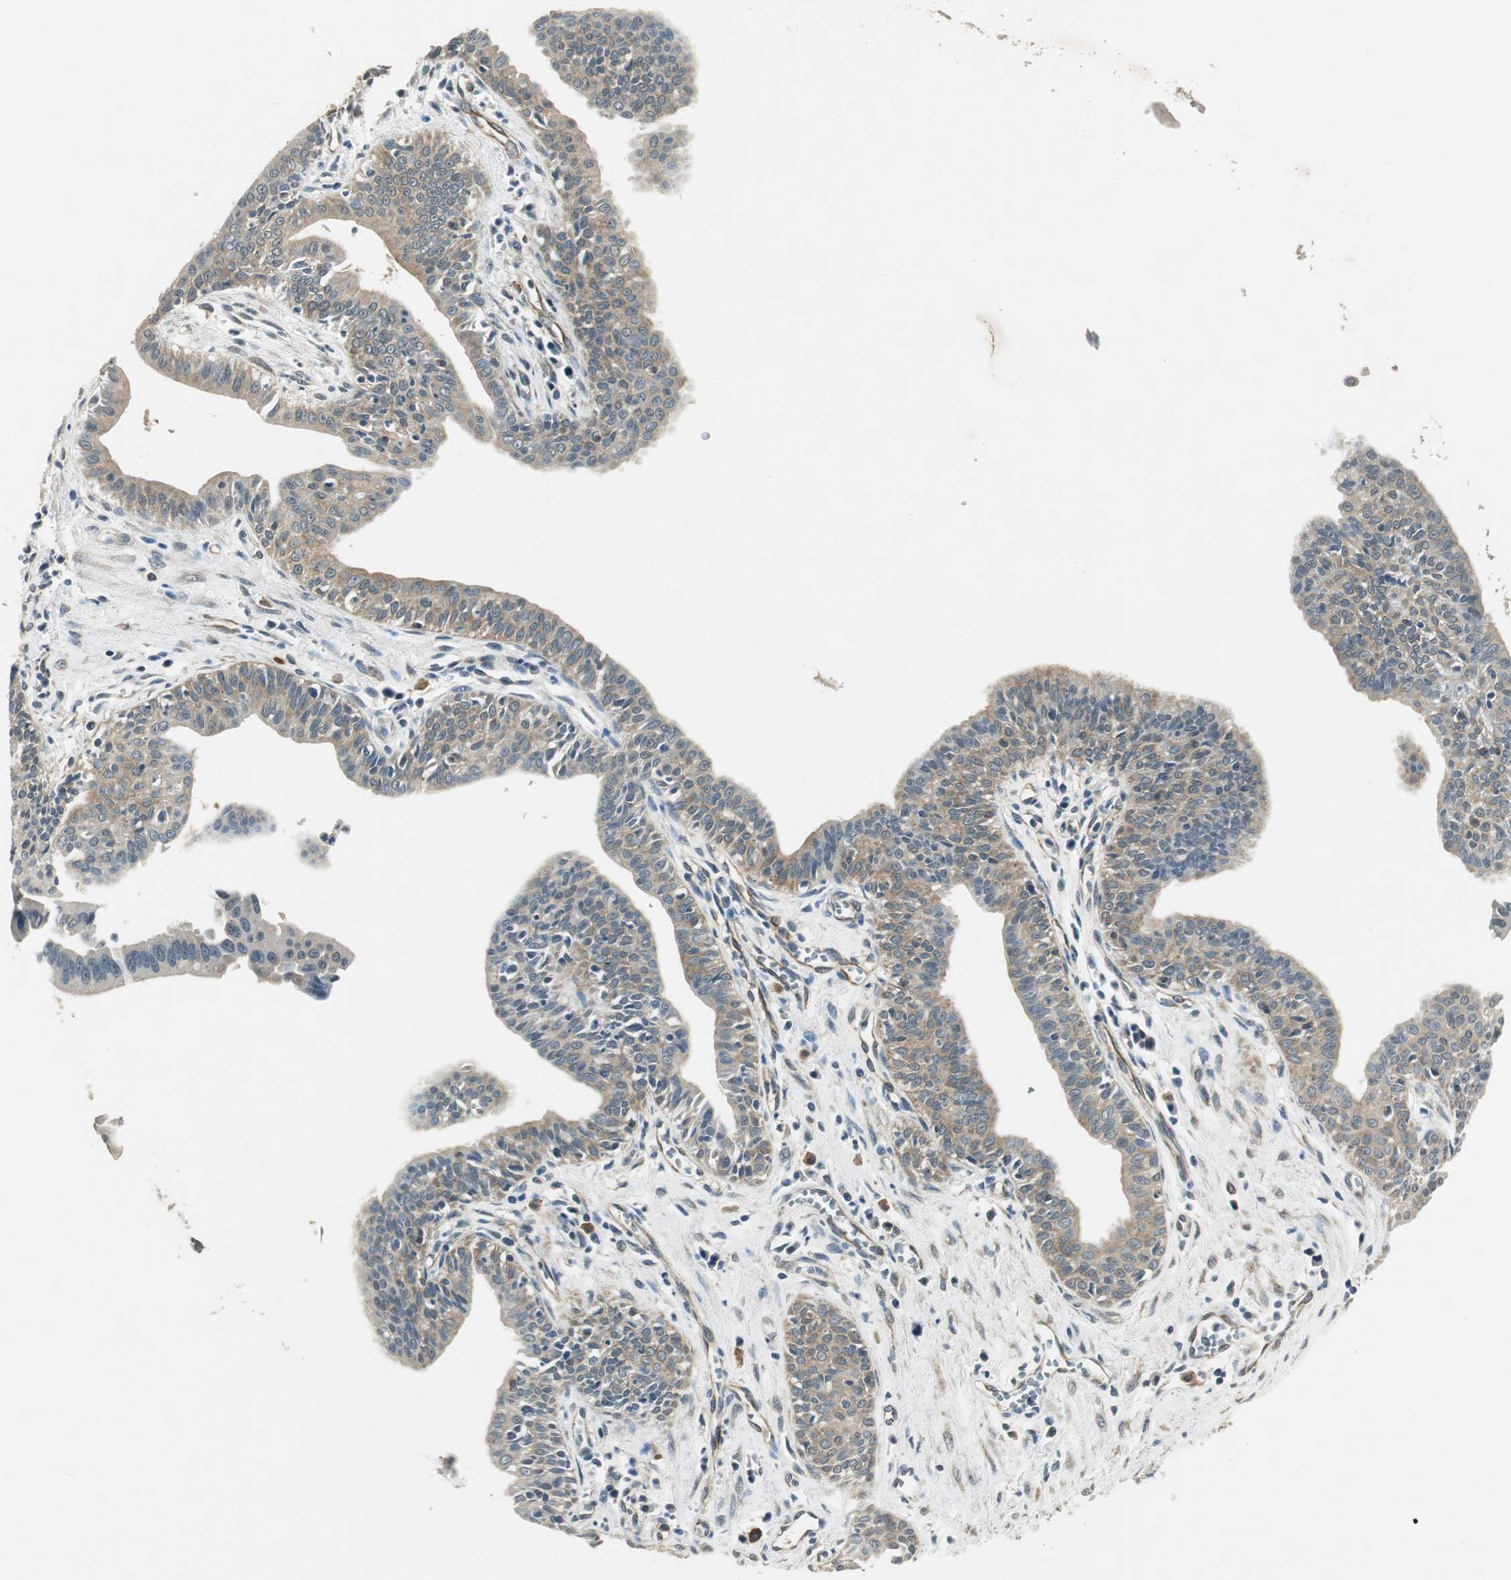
{"staining": {"intensity": "weak", "quantity": ">75%", "location": "cytoplasmic/membranous"}, "tissue": "pancreatic cancer", "cell_type": "Tumor cells", "image_type": "cancer", "snomed": [{"axis": "morphology", "description": "Normal tissue, NOS"}, {"axis": "topography", "description": "Lymph node"}], "caption": "Approximately >75% of tumor cells in pancreatic cancer display weak cytoplasmic/membranous protein staining as visualized by brown immunohistochemical staining.", "gene": "PSMB4", "patient": {"sex": "male", "age": 50}}